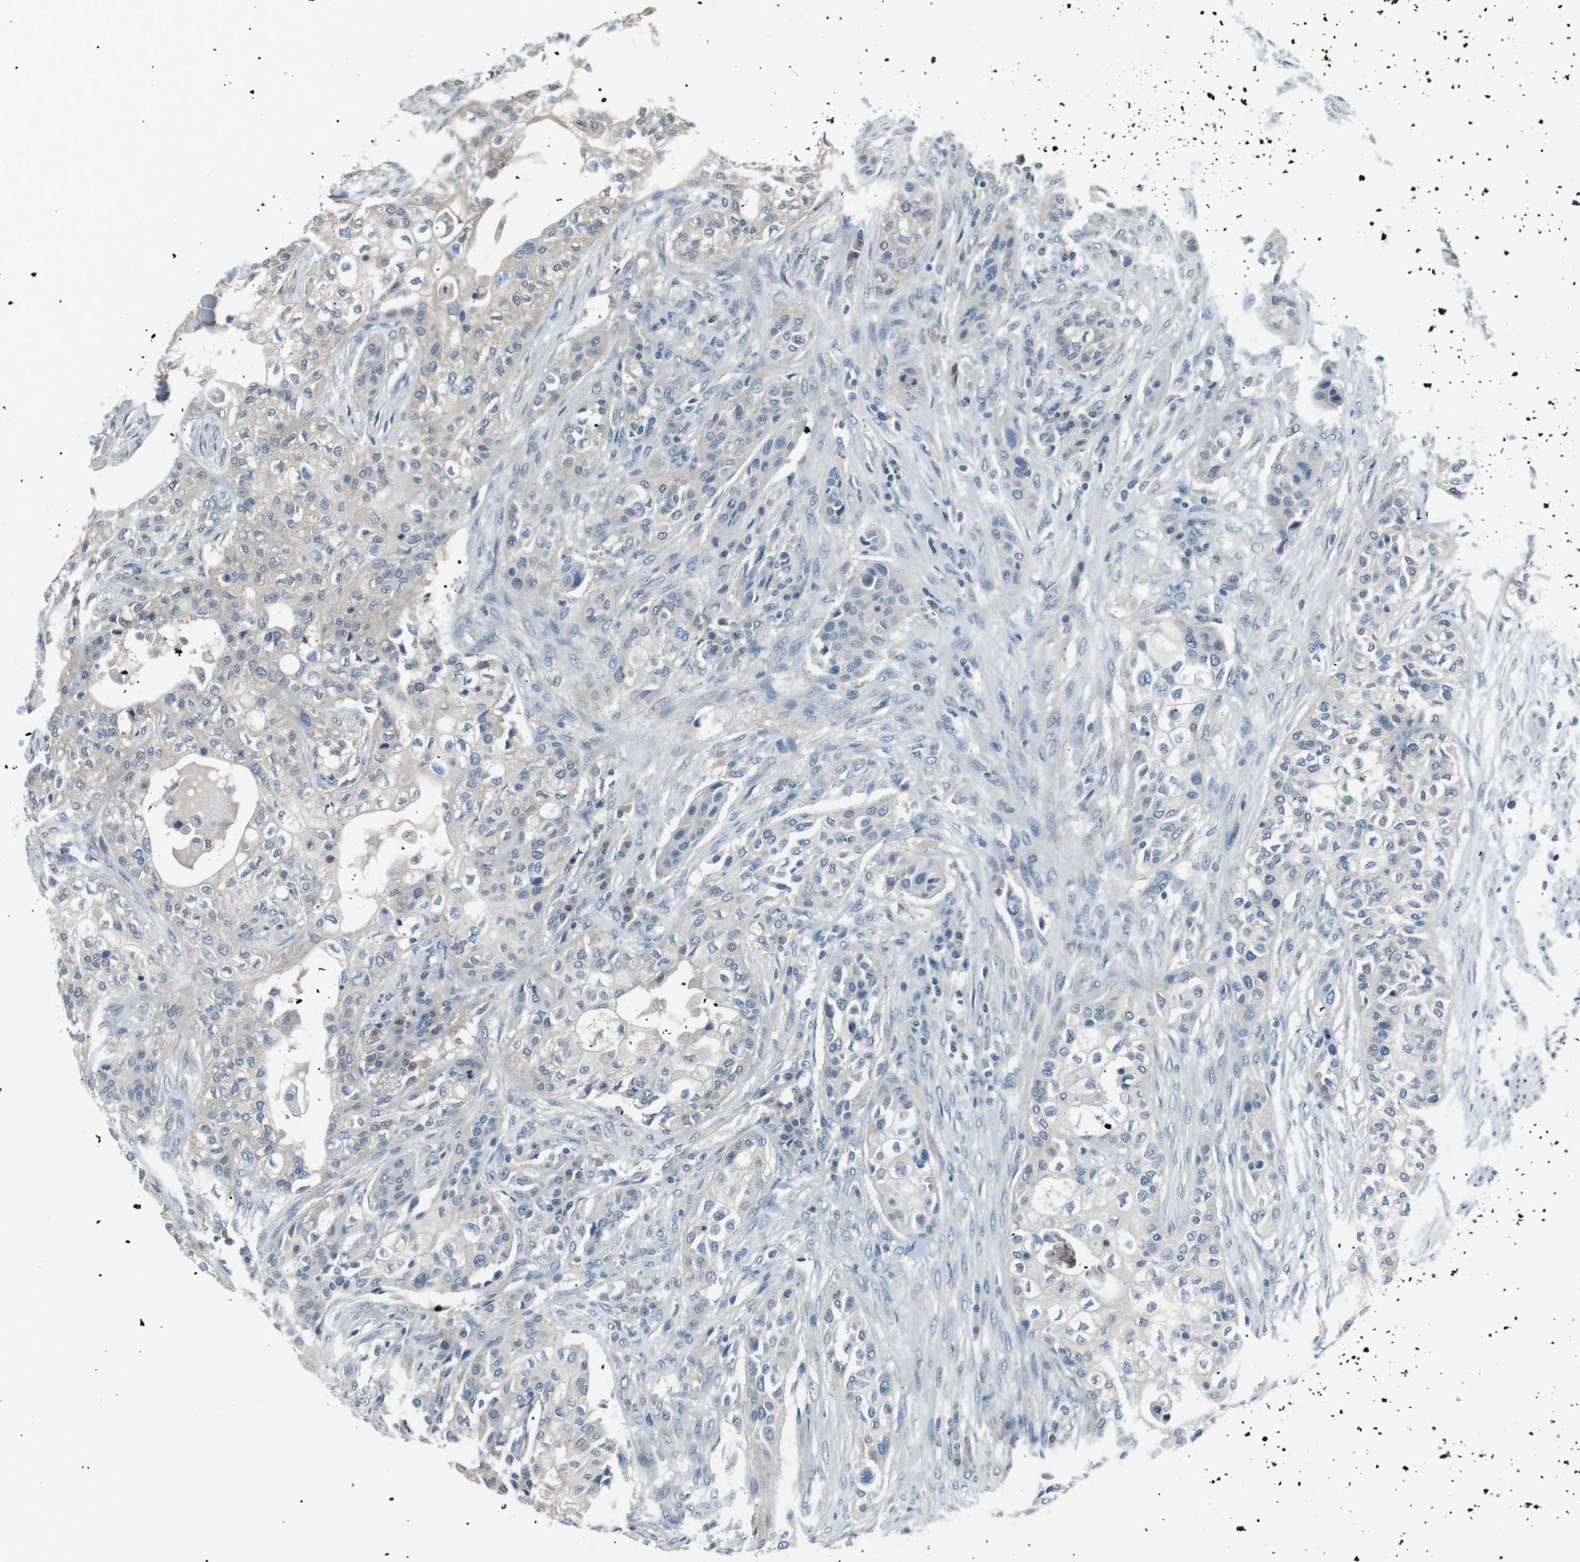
{"staining": {"intensity": "moderate", "quantity": "<25%", "location": "cytoplasmic/membranous"}, "tissue": "urothelial cancer", "cell_type": "Tumor cells", "image_type": "cancer", "snomed": [{"axis": "morphology", "description": "Urothelial carcinoma, High grade"}, {"axis": "topography", "description": "Urinary bladder"}], "caption": "This micrograph displays urothelial carcinoma (high-grade) stained with immunohistochemistry (IHC) to label a protein in brown. The cytoplasmic/membranous of tumor cells show moderate positivity for the protein. Nuclei are counter-stained blue.", "gene": "CDH26", "patient": {"sex": "male", "age": 74}}